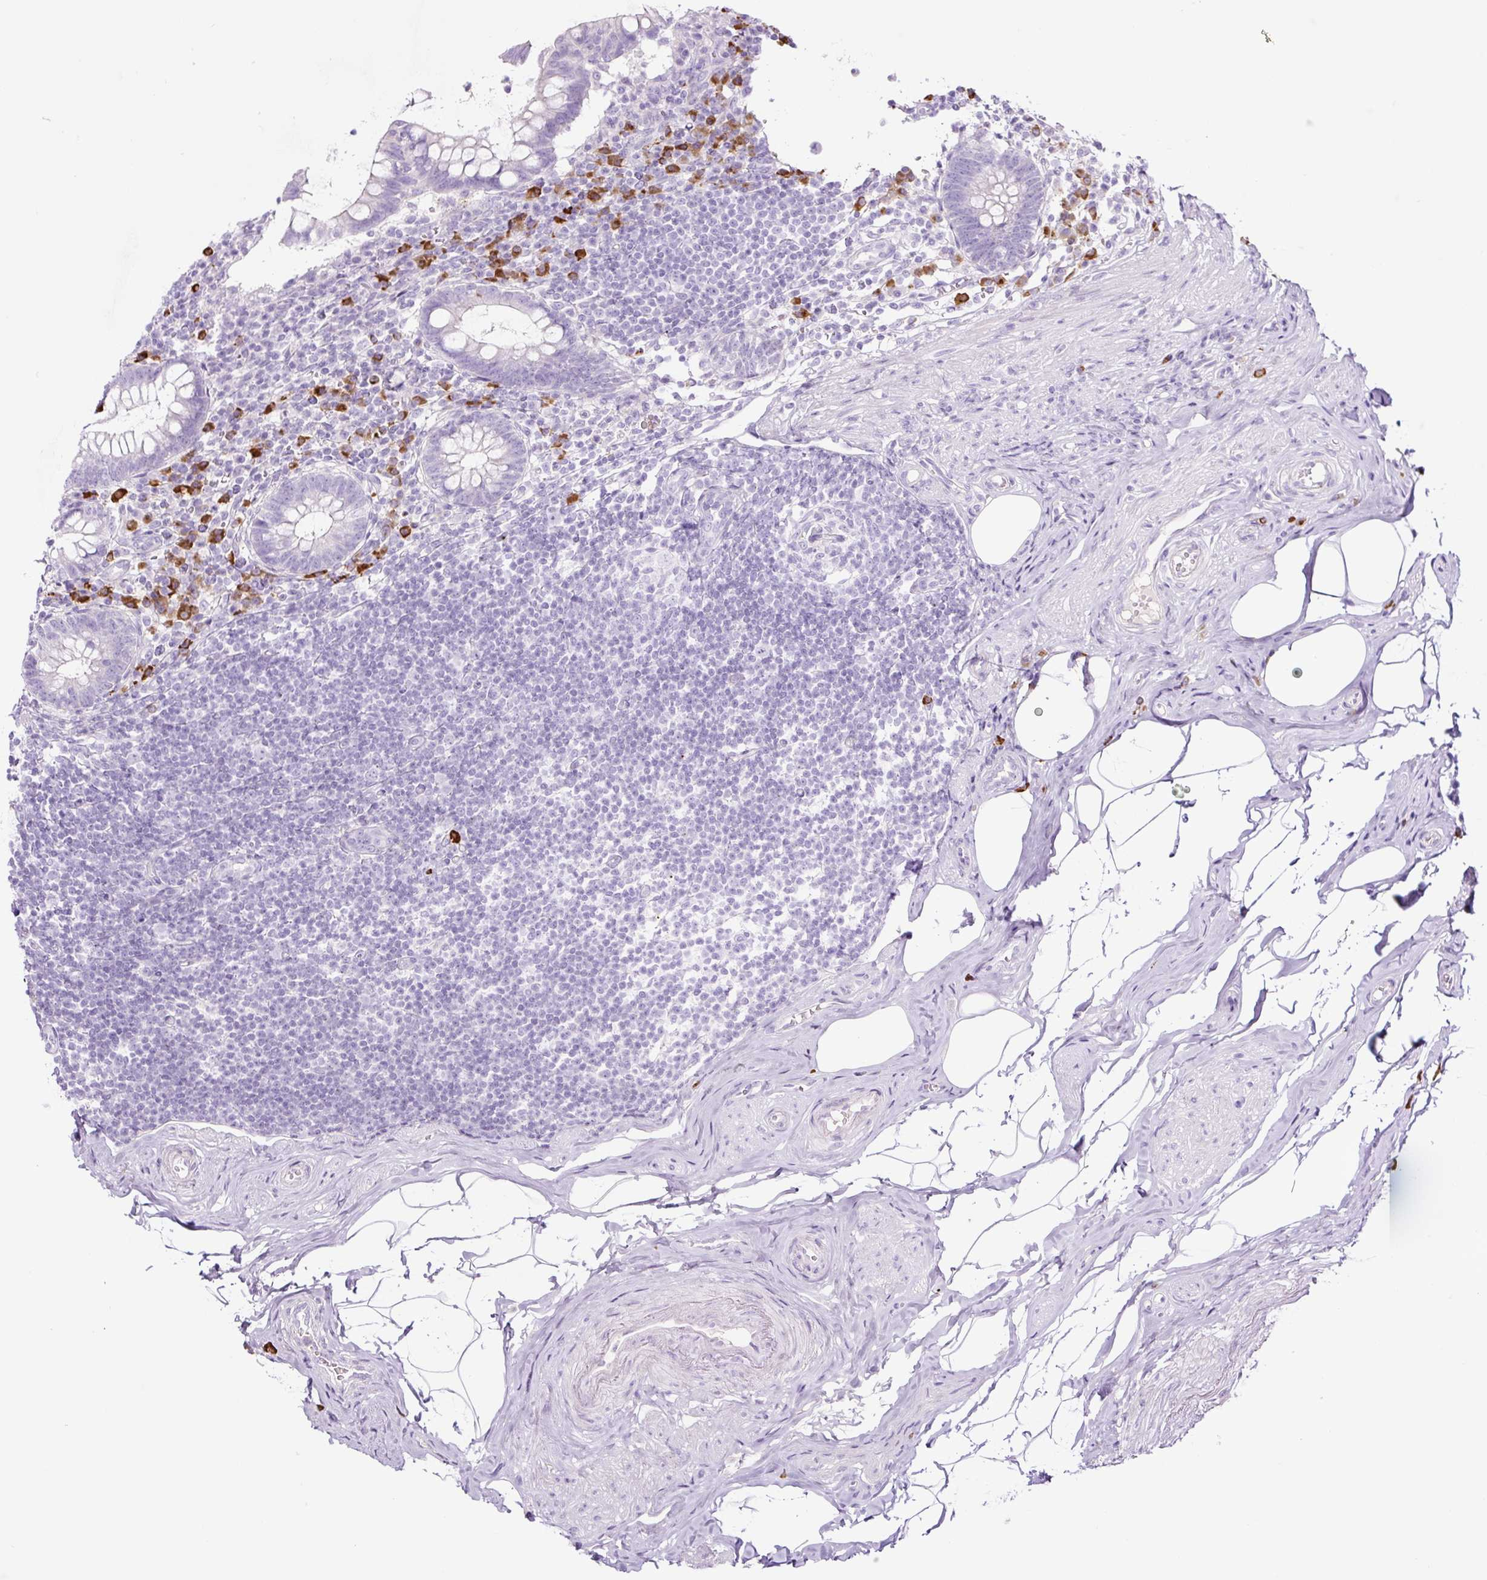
{"staining": {"intensity": "negative", "quantity": "none", "location": "none"}, "tissue": "appendix", "cell_type": "Glandular cells", "image_type": "normal", "snomed": [{"axis": "morphology", "description": "Normal tissue, NOS"}, {"axis": "topography", "description": "Appendix"}], "caption": "IHC image of unremarkable appendix: appendix stained with DAB displays no significant protein positivity in glandular cells. (DAB (3,3'-diaminobenzidine) immunohistochemistry, high magnification).", "gene": "RNF212B", "patient": {"sex": "female", "age": 56}}